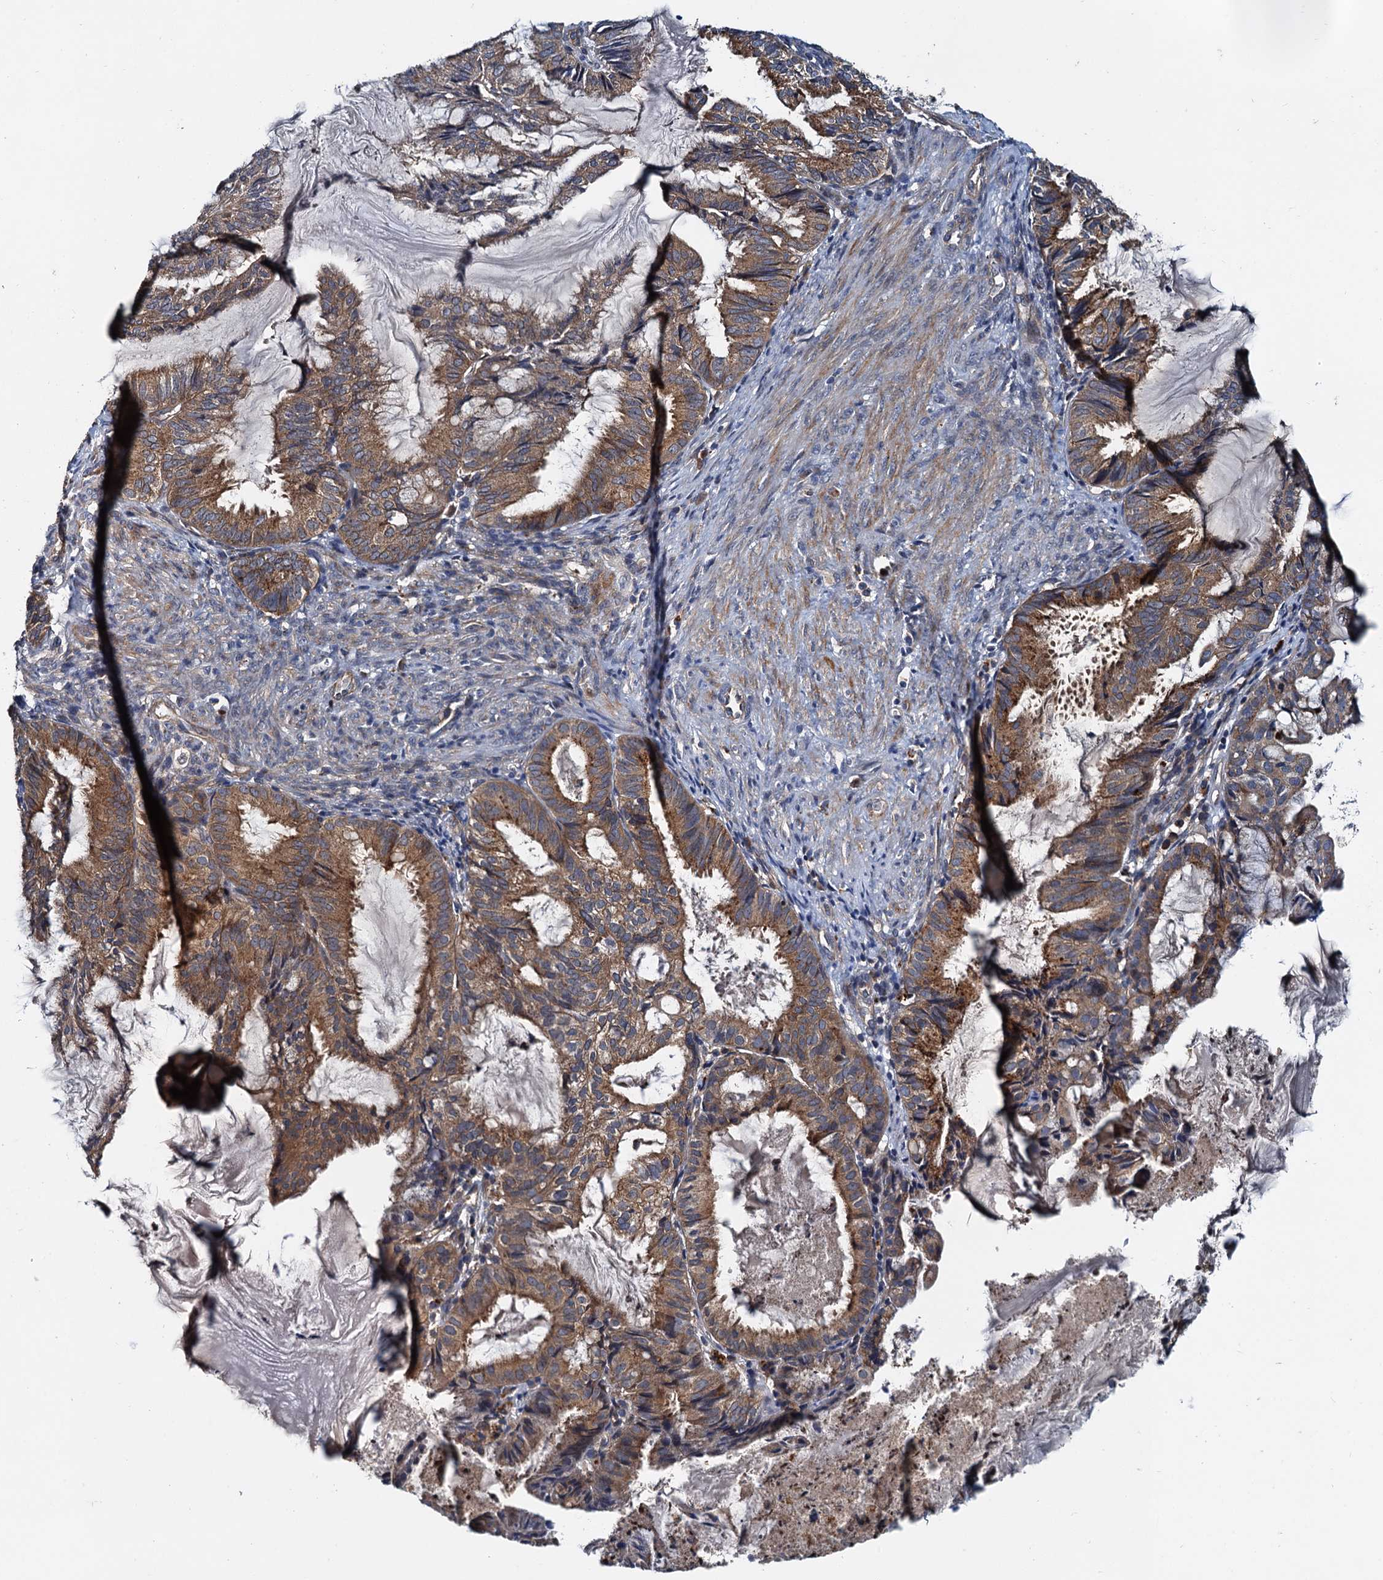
{"staining": {"intensity": "moderate", "quantity": ">75%", "location": "cytoplasmic/membranous"}, "tissue": "endometrial cancer", "cell_type": "Tumor cells", "image_type": "cancer", "snomed": [{"axis": "morphology", "description": "Adenocarcinoma, NOS"}, {"axis": "topography", "description": "Endometrium"}], "caption": "Approximately >75% of tumor cells in human adenocarcinoma (endometrial) exhibit moderate cytoplasmic/membranous protein staining as visualized by brown immunohistochemical staining.", "gene": "EFL1", "patient": {"sex": "female", "age": 86}}